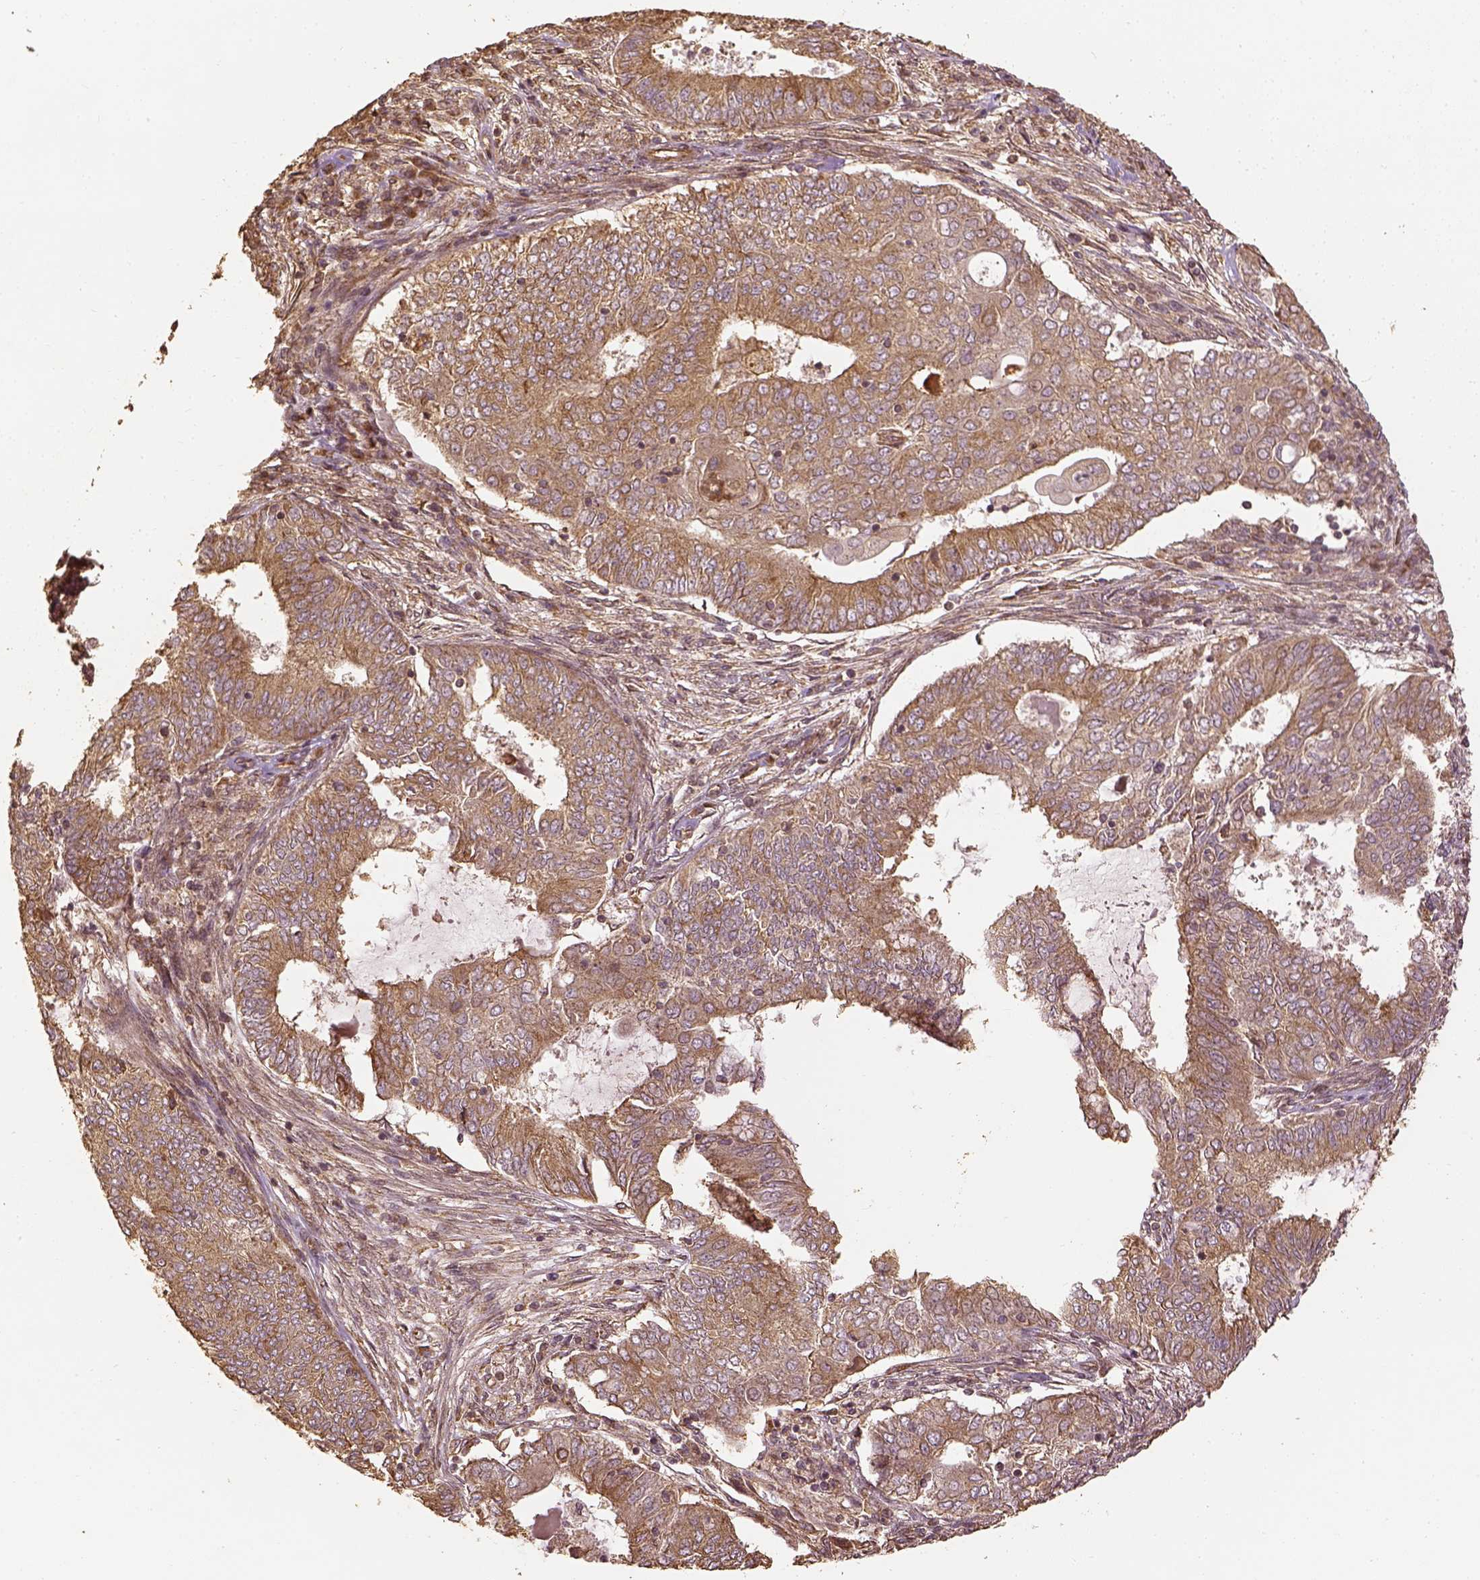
{"staining": {"intensity": "moderate", "quantity": "25%-75%", "location": "cytoplasmic/membranous"}, "tissue": "endometrial cancer", "cell_type": "Tumor cells", "image_type": "cancer", "snomed": [{"axis": "morphology", "description": "Adenocarcinoma, NOS"}, {"axis": "topography", "description": "Endometrium"}], "caption": "The micrograph demonstrates immunohistochemical staining of endometrial adenocarcinoma. There is moderate cytoplasmic/membranous positivity is seen in about 25%-75% of tumor cells. (IHC, brightfield microscopy, high magnification).", "gene": "VEGFA", "patient": {"sex": "female", "age": 62}}